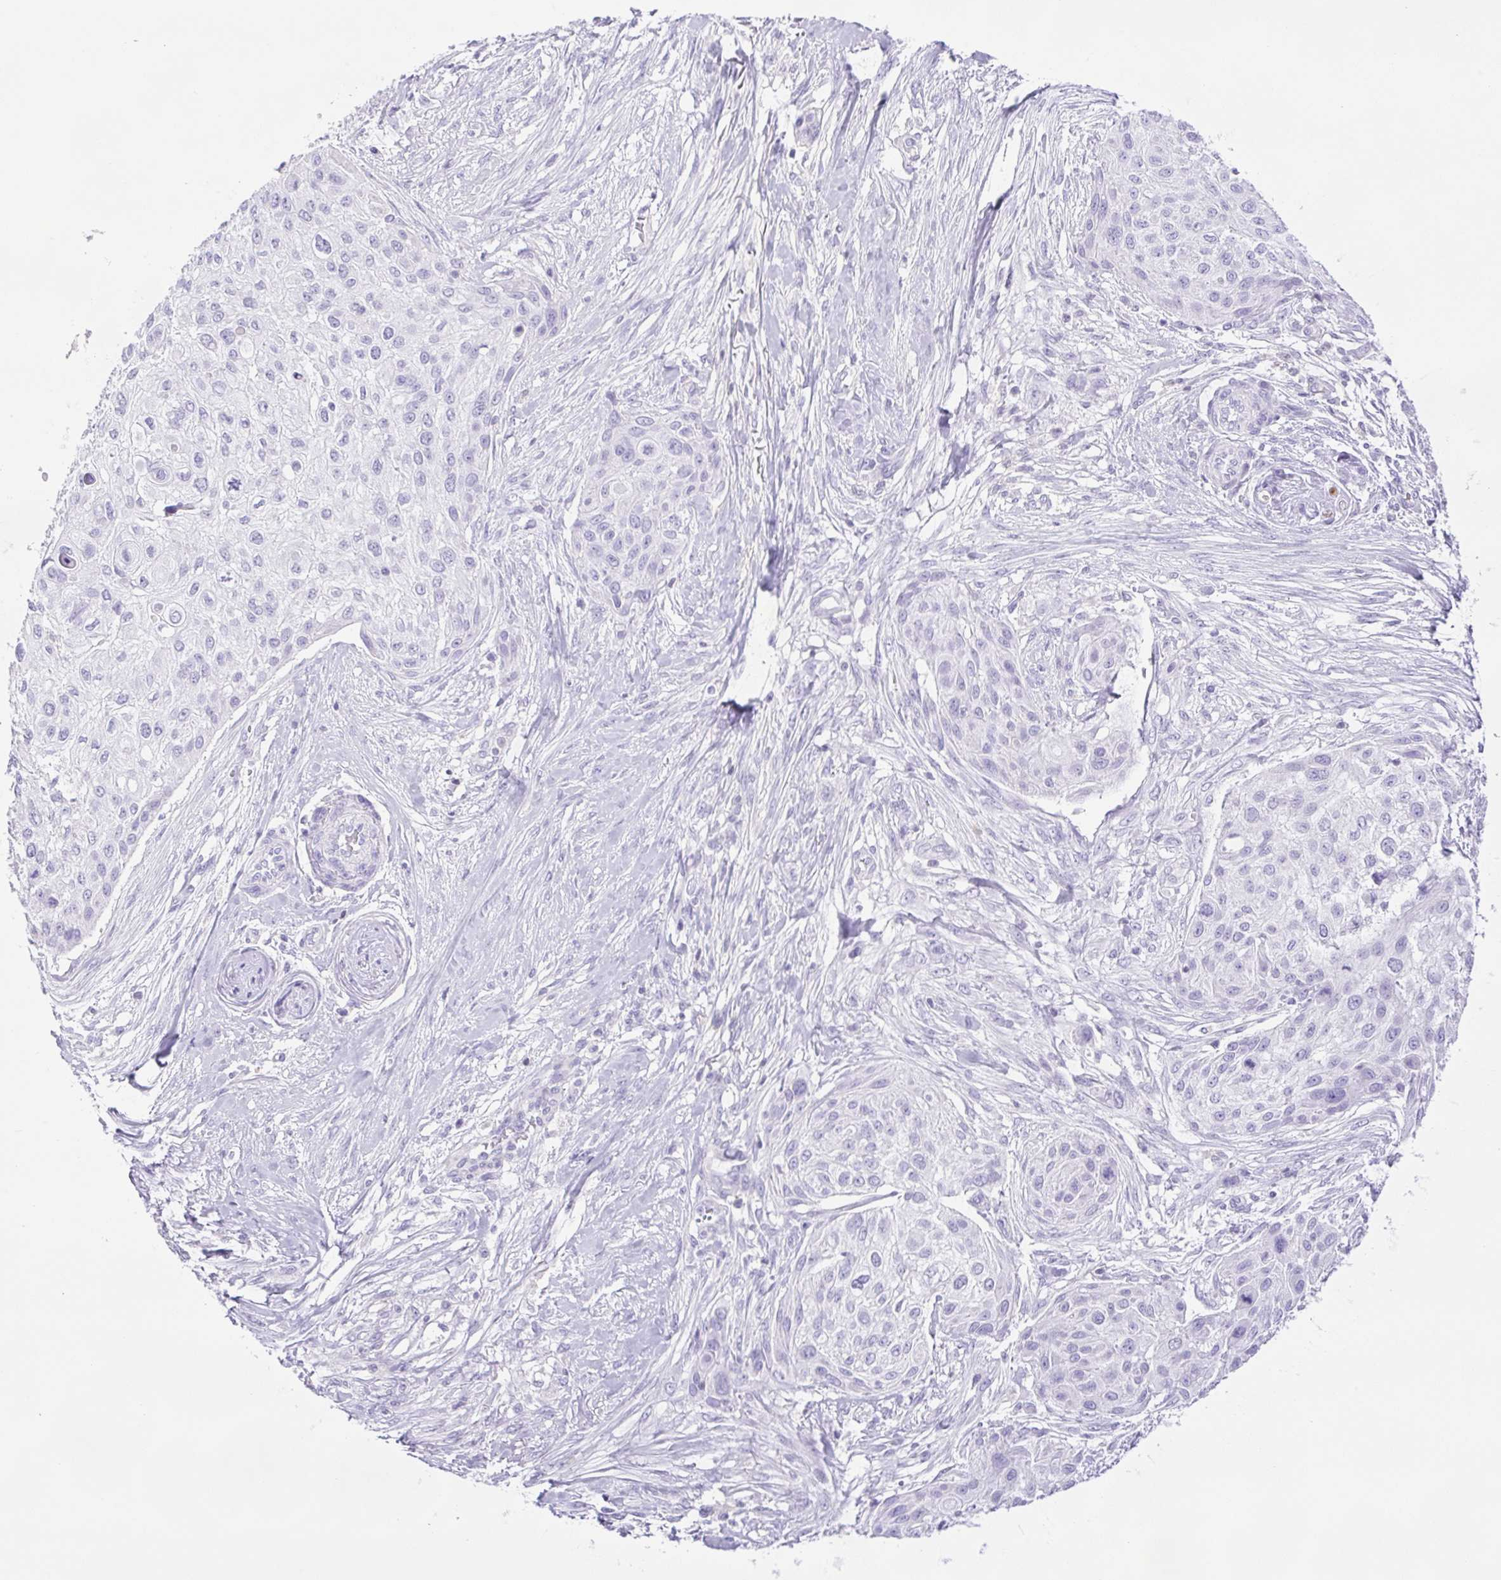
{"staining": {"intensity": "negative", "quantity": "none", "location": "none"}, "tissue": "skin cancer", "cell_type": "Tumor cells", "image_type": "cancer", "snomed": [{"axis": "morphology", "description": "Squamous cell carcinoma, NOS"}, {"axis": "topography", "description": "Skin"}], "caption": "High magnification brightfield microscopy of squamous cell carcinoma (skin) stained with DAB (3,3'-diaminobenzidine) (brown) and counterstained with hematoxylin (blue): tumor cells show no significant staining. The staining is performed using DAB (3,3'-diaminobenzidine) brown chromogen with nuclei counter-stained in using hematoxylin.", "gene": "SYNPR", "patient": {"sex": "female", "age": 87}}